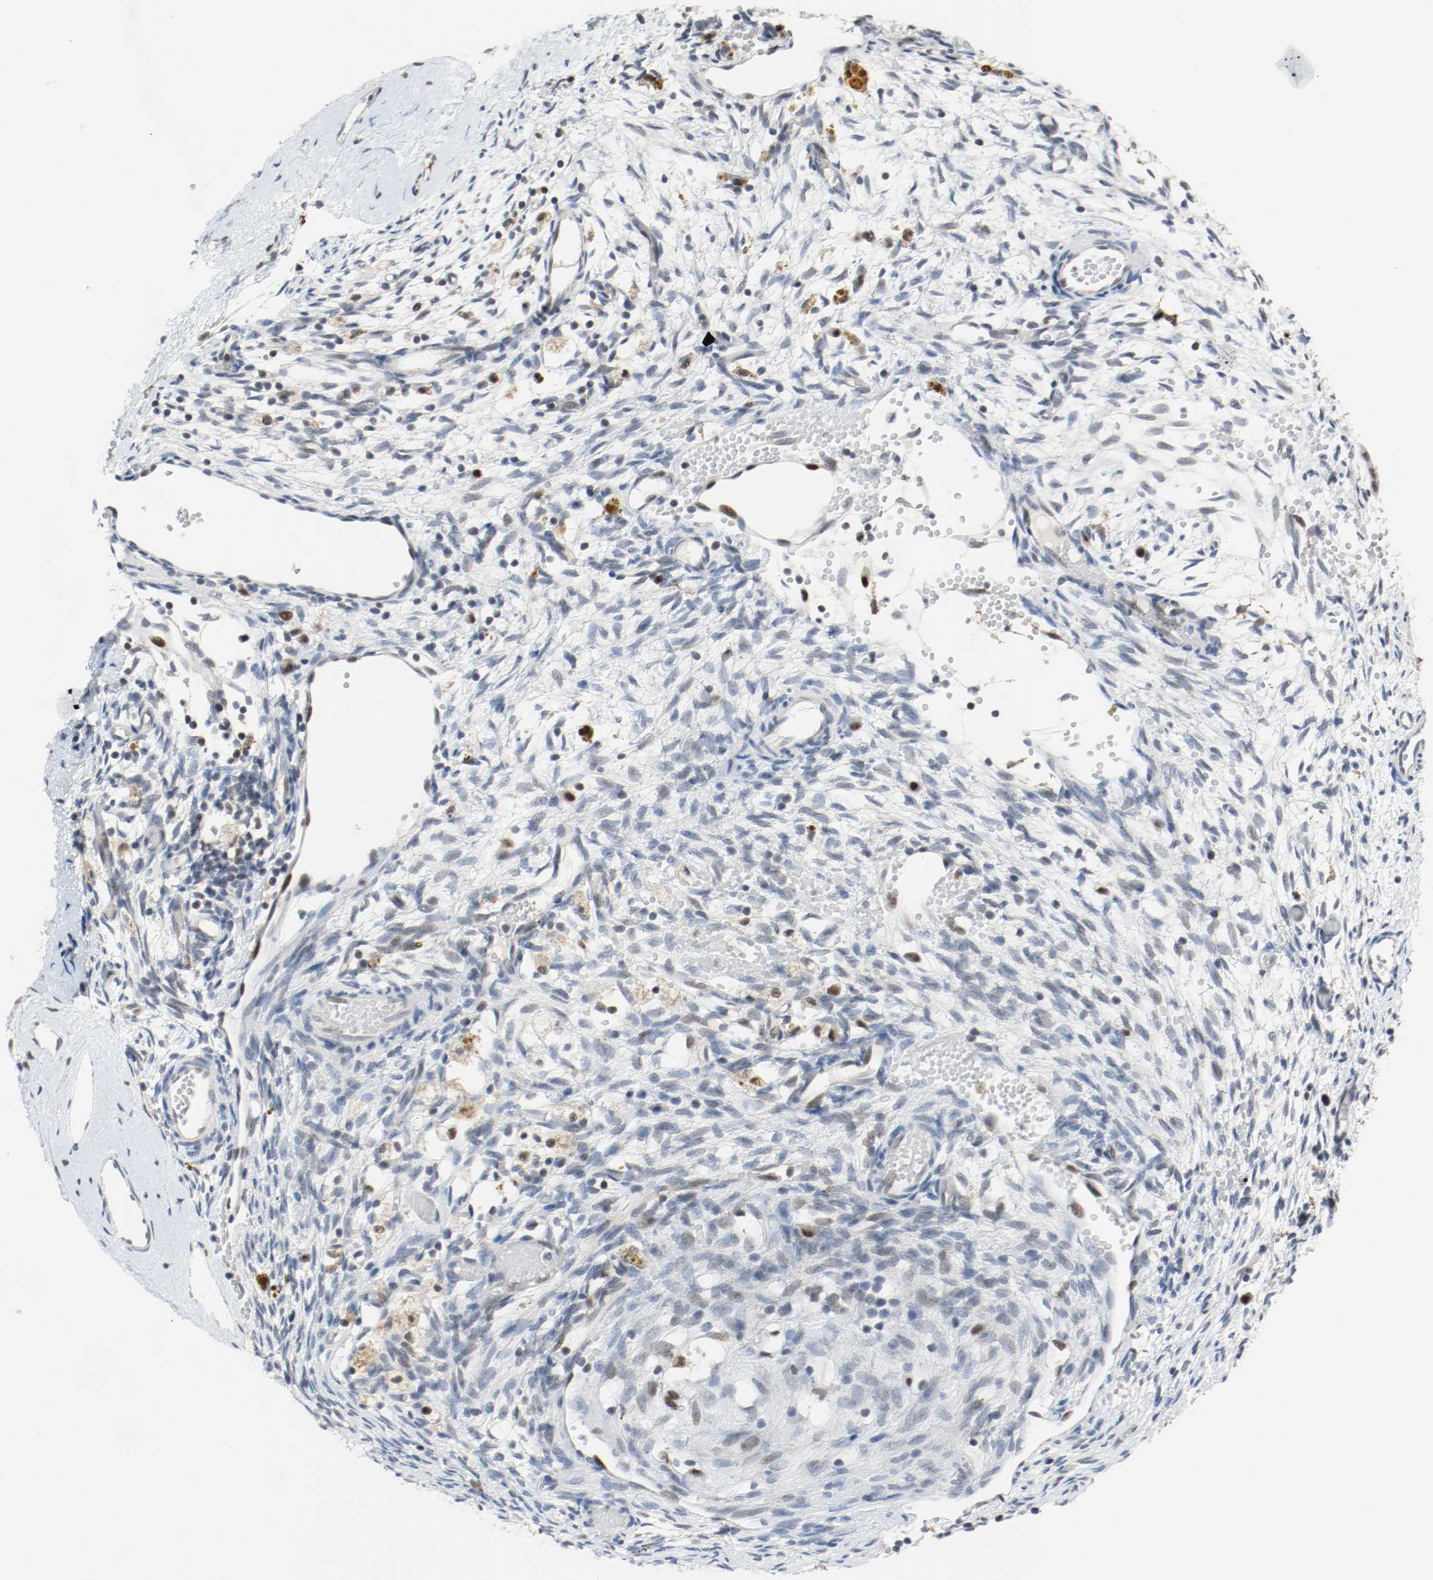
{"staining": {"intensity": "weak", "quantity": "25%-75%", "location": "nuclear"}, "tissue": "ovary", "cell_type": "Follicle cells", "image_type": "normal", "snomed": [{"axis": "morphology", "description": "Normal tissue, NOS"}, {"axis": "topography", "description": "Ovary"}], "caption": "IHC photomicrograph of benign ovary: ovary stained using immunohistochemistry (IHC) reveals low levels of weak protein expression localized specifically in the nuclear of follicle cells, appearing as a nuclear brown color.", "gene": "ASH1L", "patient": {"sex": "female", "age": 35}}